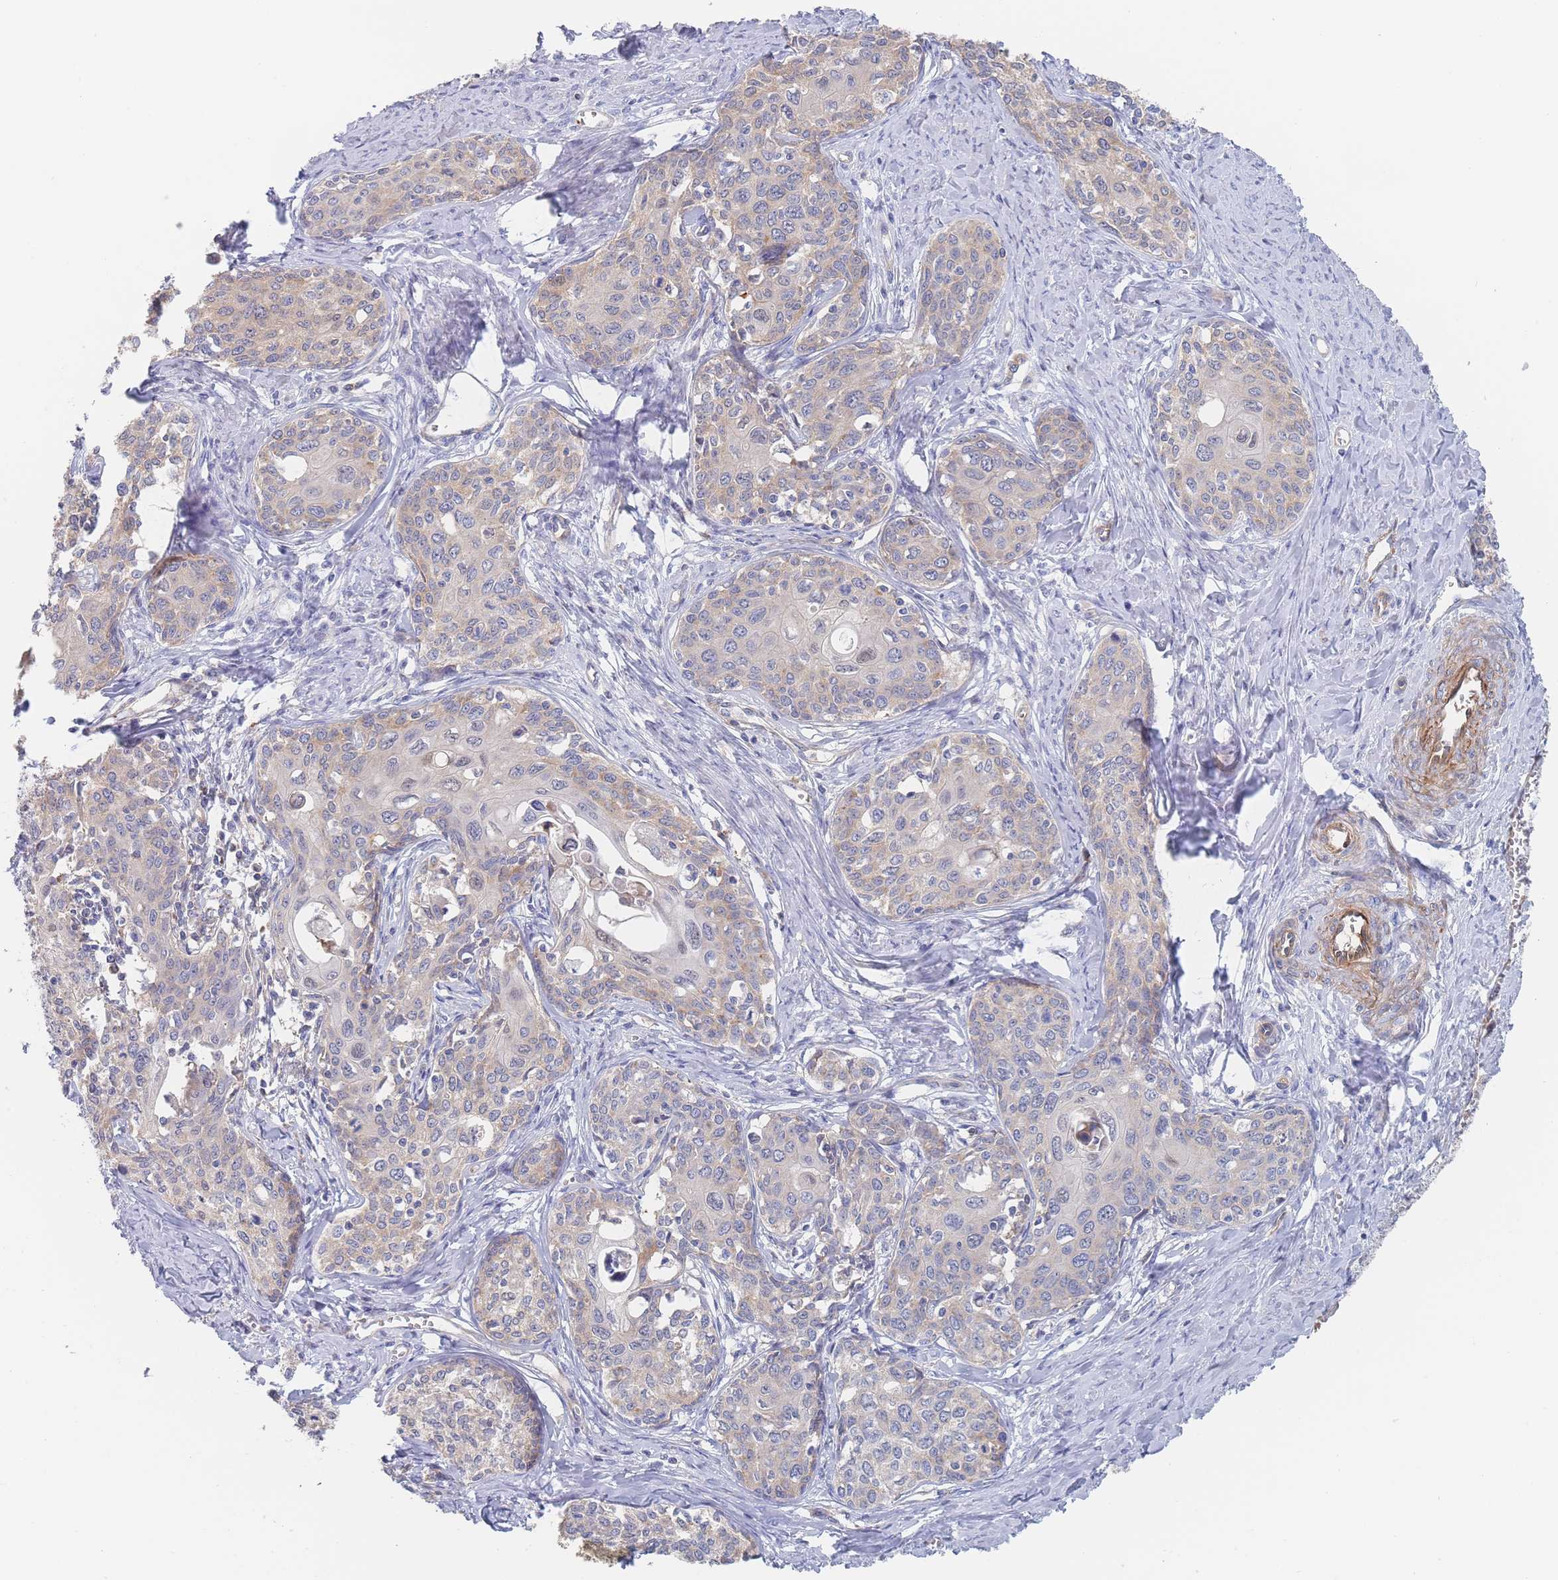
{"staining": {"intensity": "weak", "quantity": "<25%", "location": "cytoplasmic/membranous"}, "tissue": "cervical cancer", "cell_type": "Tumor cells", "image_type": "cancer", "snomed": [{"axis": "morphology", "description": "Squamous cell carcinoma, NOS"}, {"axis": "morphology", "description": "Adenocarcinoma, NOS"}, {"axis": "topography", "description": "Cervix"}], "caption": "DAB immunohistochemical staining of cervical adenocarcinoma shows no significant expression in tumor cells.", "gene": "G6PC1", "patient": {"sex": "female", "age": 52}}